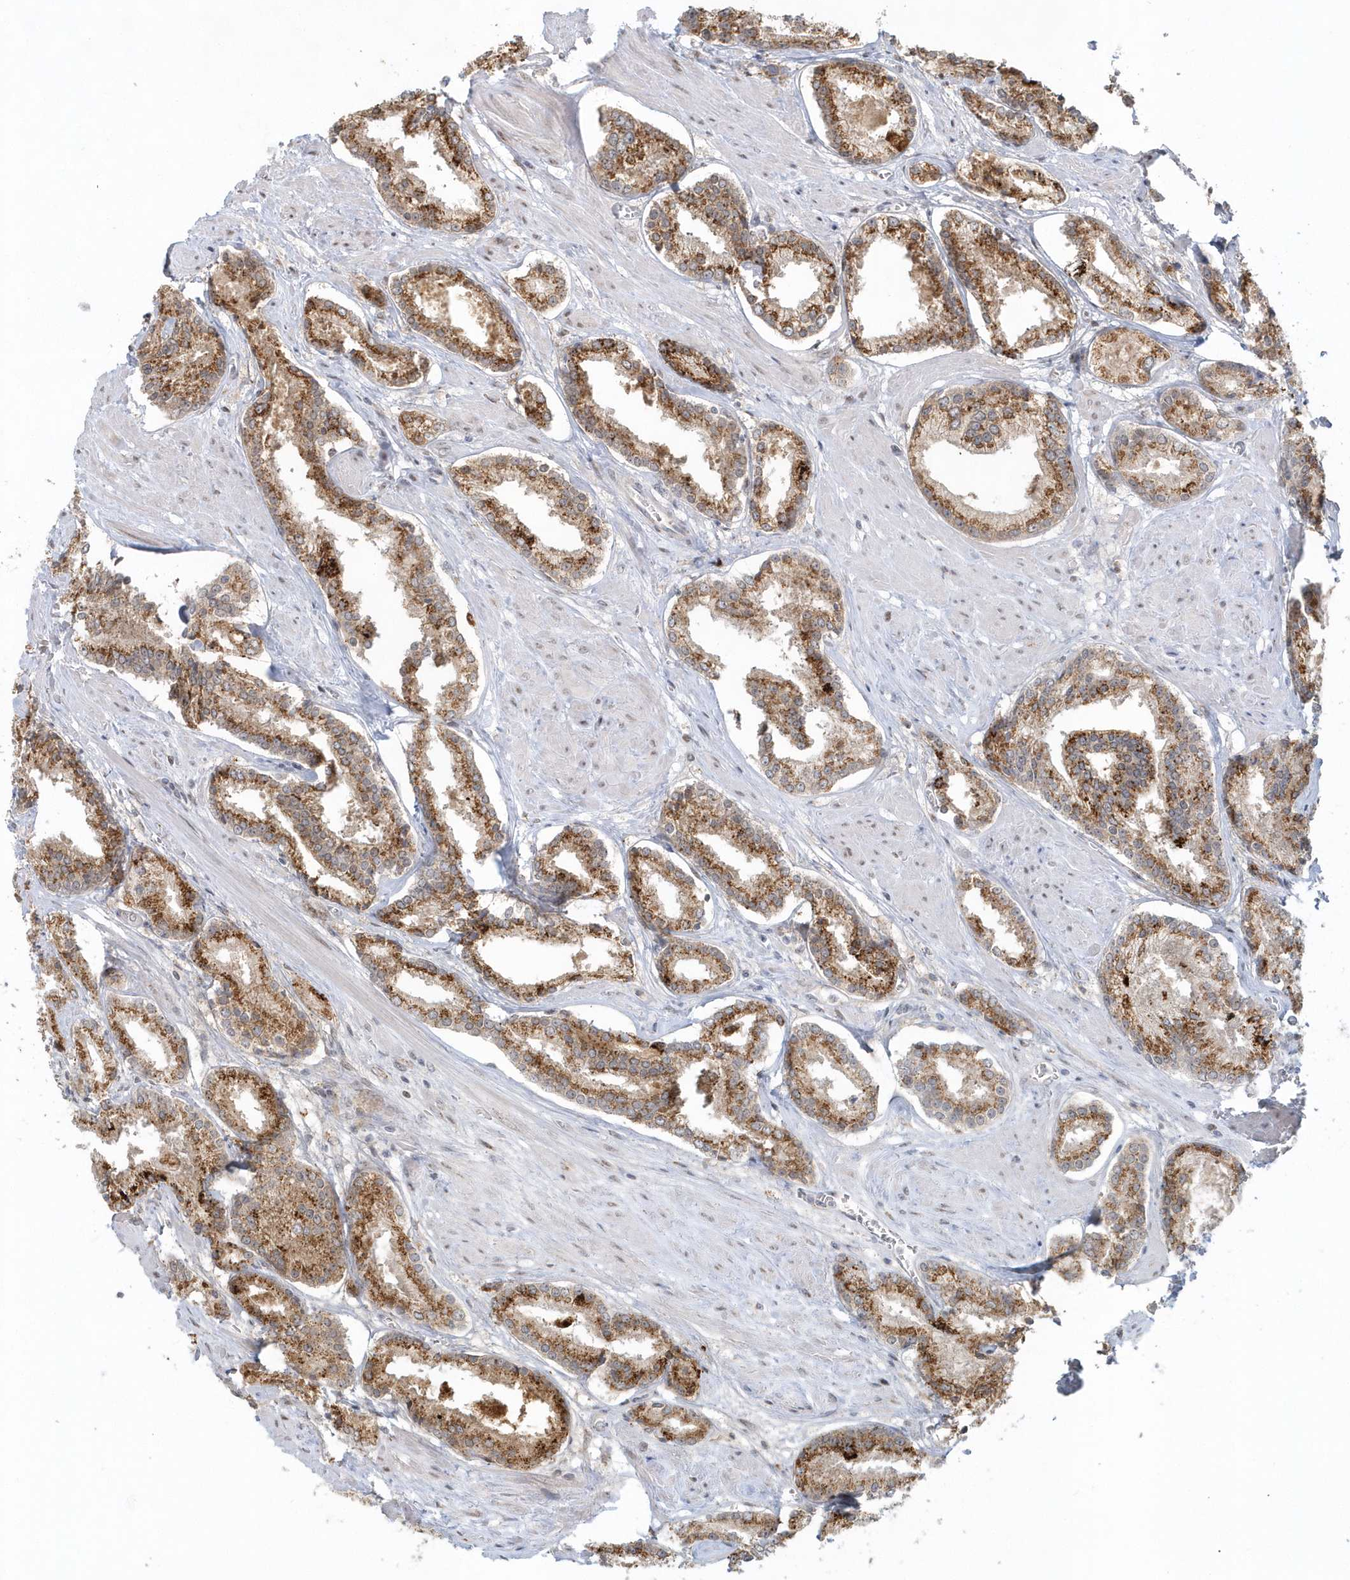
{"staining": {"intensity": "moderate", "quantity": ">75%", "location": "cytoplasmic/membranous"}, "tissue": "prostate cancer", "cell_type": "Tumor cells", "image_type": "cancer", "snomed": [{"axis": "morphology", "description": "Adenocarcinoma, Low grade"}, {"axis": "topography", "description": "Prostate"}], "caption": "DAB immunohistochemical staining of prostate cancer (adenocarcinoma (low-grade)) reveals moderate cytoplasmic/membranous protein staining in about >75% of tumor cells.", "gene": "DHFR", "patient": {"sex": "male", "age": 54}}